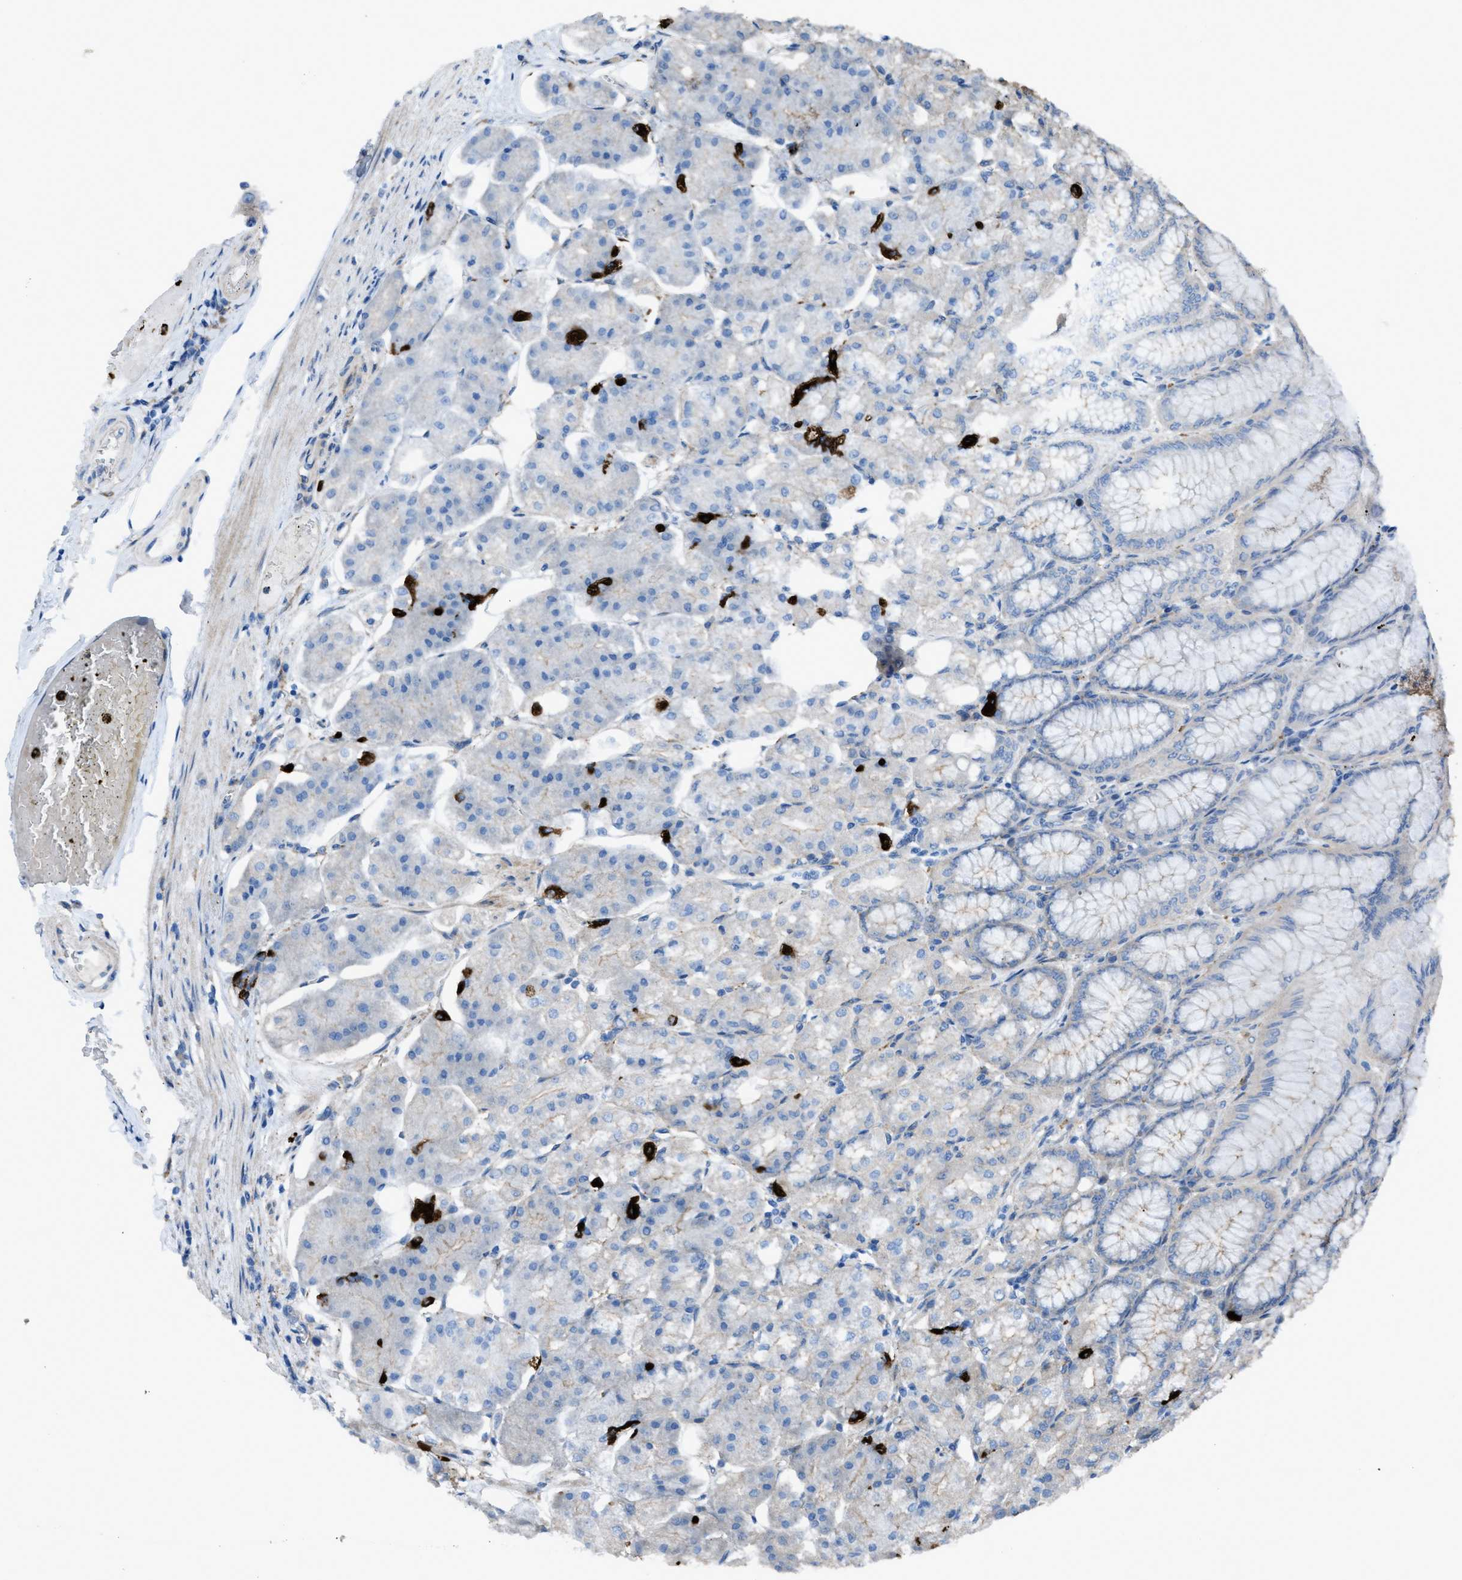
{"staining": {"intensity": "moderate", "quantity": ">75%", "location": "cytoplasmic/membranous"}, "tissue": "stomach", "cell_type": "Glandular cells", "image_type": "normal", "snomed": [{"axis": "morphology", "description": "Normal tissue, NOS"}, {"axis": "topography", "description": "Stomach, lower"}], "caption": "Immunohistochemical staining of benign stomach demonstrates medium levels of moderate cytoplasmic/membranous positivity in about >75% of glandular cells.", "gene": "EGFR", "patient": {"sex": "male", "age": 71}}